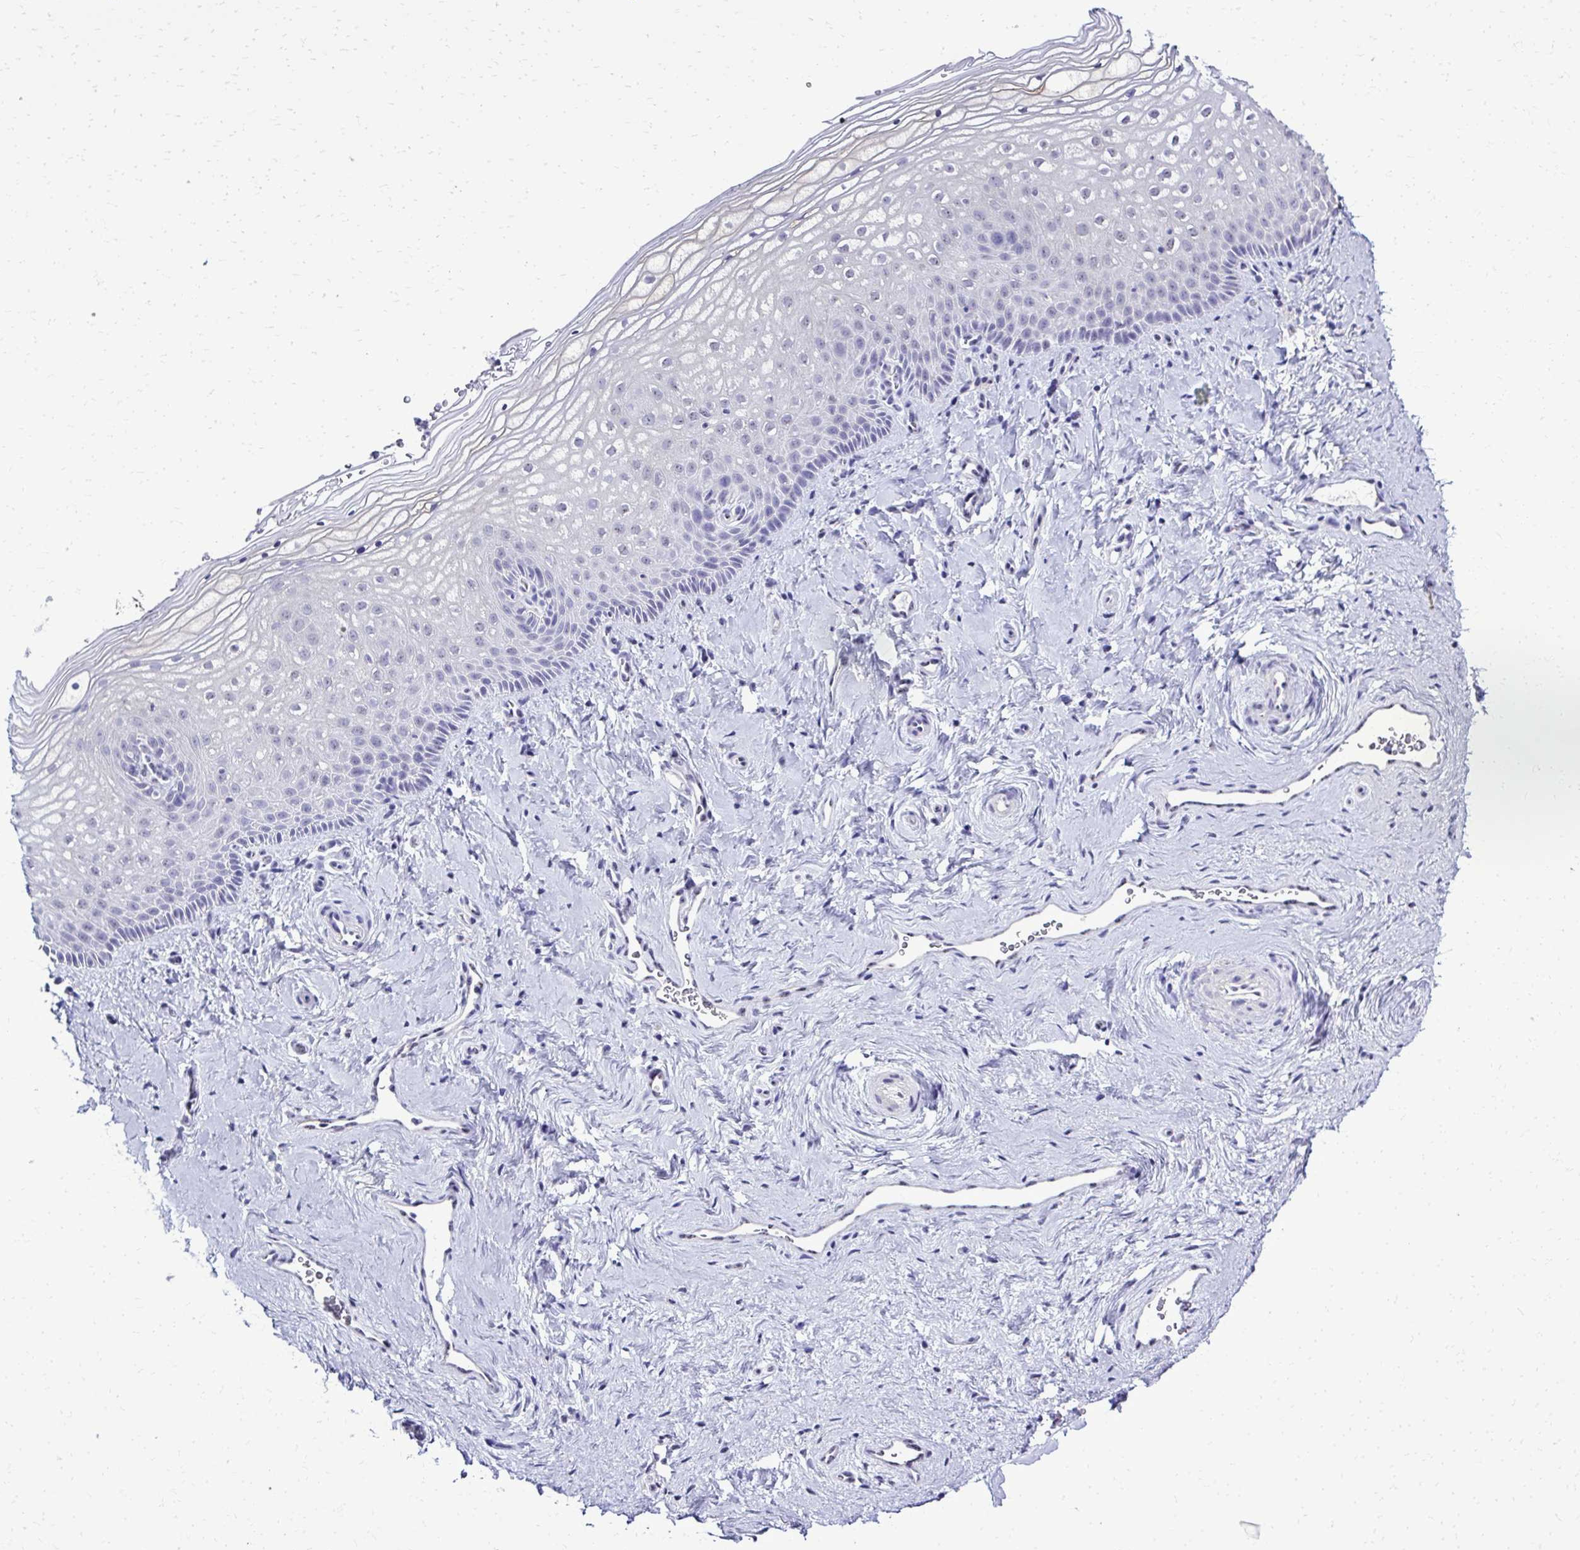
{"staining": {"intensity": "negative", "quantity": "none", "location": "none"}, "tissue": "vagina", "cell_type": "Squamous epithelial cells", "image_type": "normal", "snomed": [{"axis": "morphology", "description": "Normal tissue, NOS"}, {"axis": "topography", "description": "Vagina"}], "caption": "Immunohistochemical staining of benign vagina shows no significant positivity in squamous epithelial cells. (IHC, brightfield microscopy, high magnification).", "gene": "RASL11B", "patient": {"sex": "female", "age": 51}}